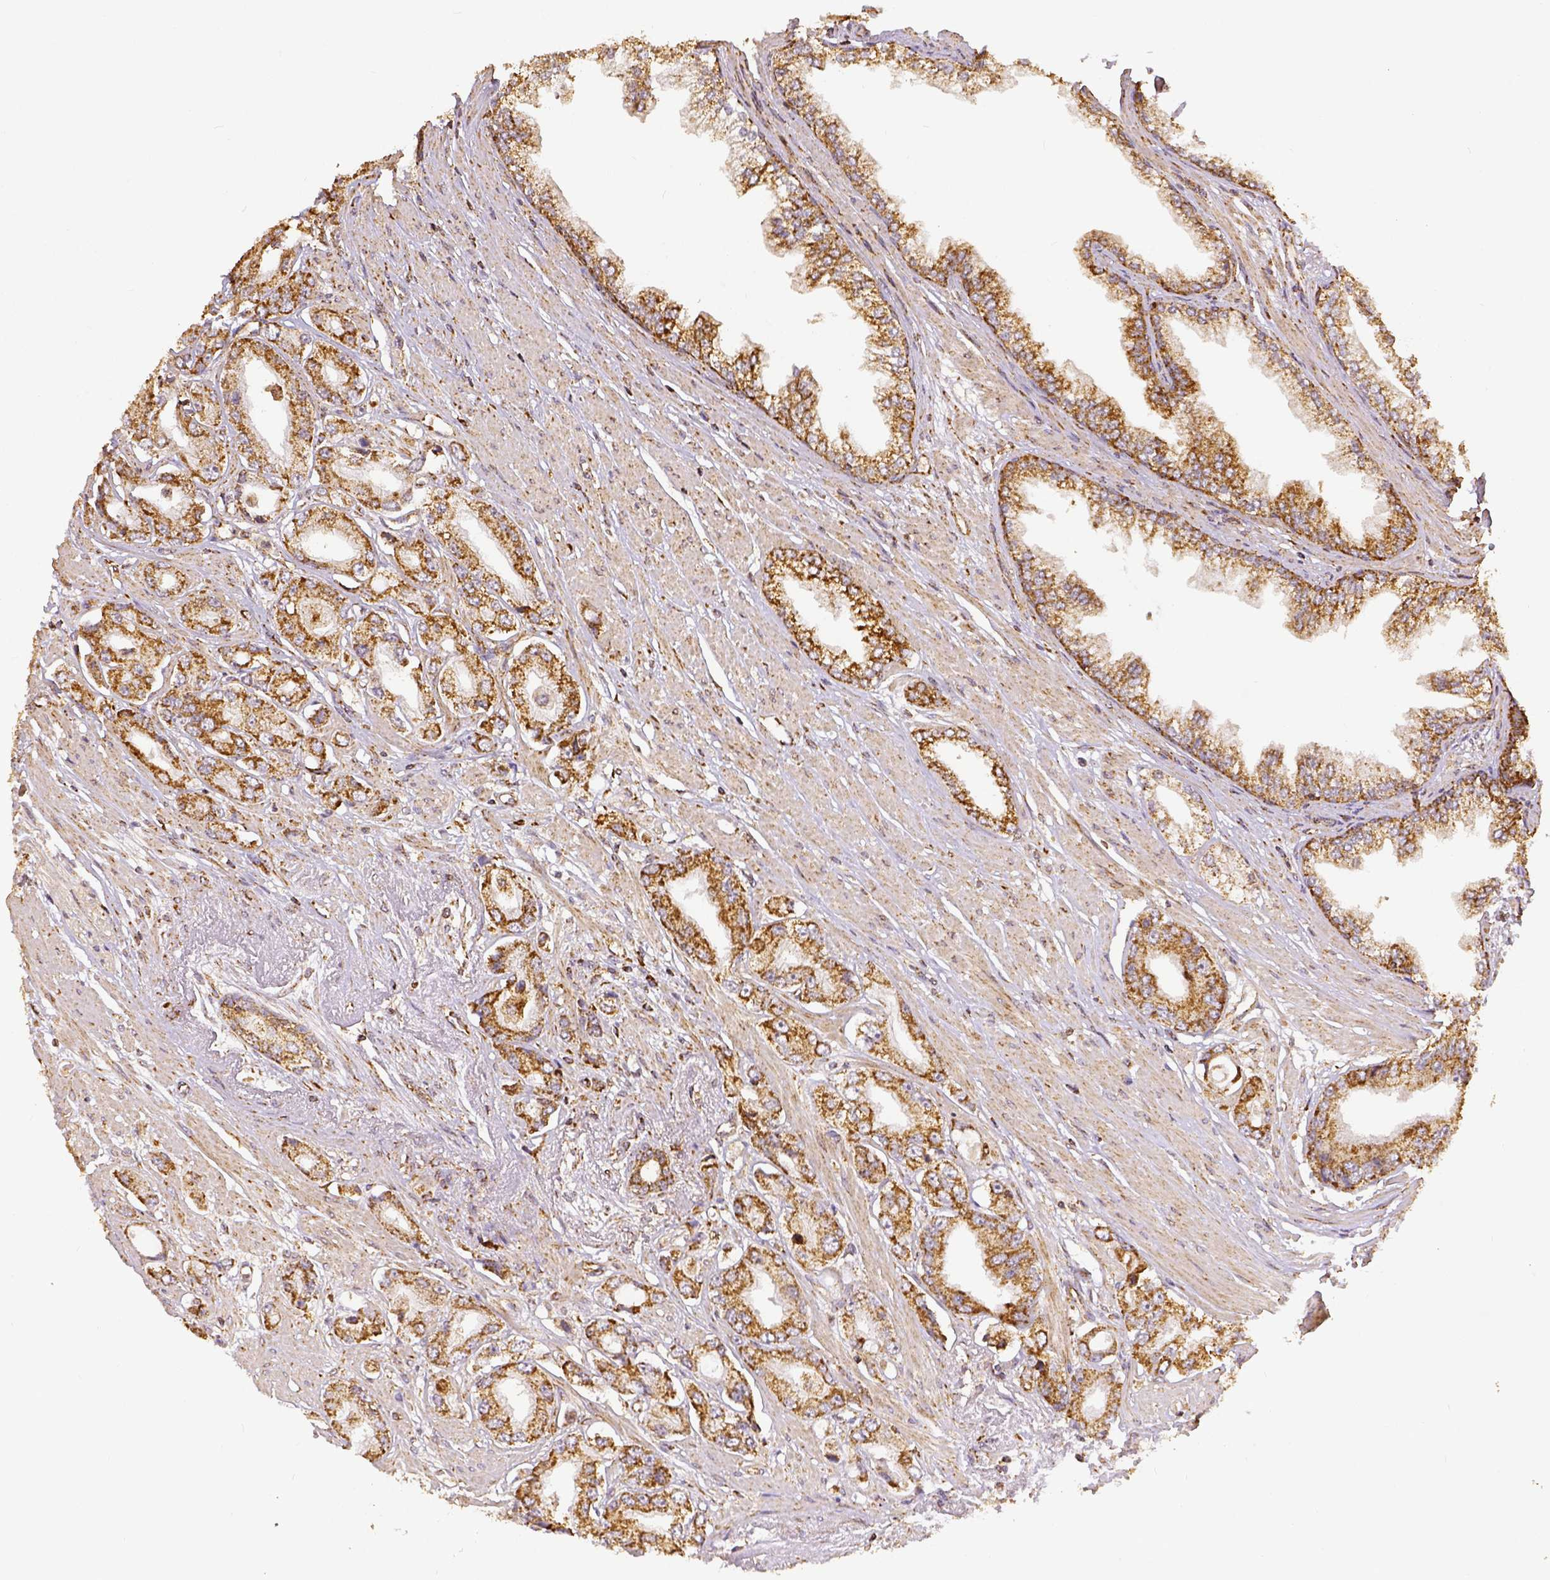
{"staining": {"intensity": "moderate", "quantity": ">75%", "location": "cytoplasmic/membranous"}, "tissue": "prostate cancer", "cell_type": "Tumor cells", "image_type": "cancer", "snomed": [{"axis": "morphology", "description": "Adenocarcinoma, Low grade"}, {"axis": "topography", "description": "Prostate"}], "caption": "Prostate low-grade adenocarcinoma was stained to show a protein in brown. There is medium levels of moderate cytoplasmic/membranous positivity in approximately >75% of tumor cells.", "gene": "SDHB", "patient": {"sex": "male", "age": 60}}